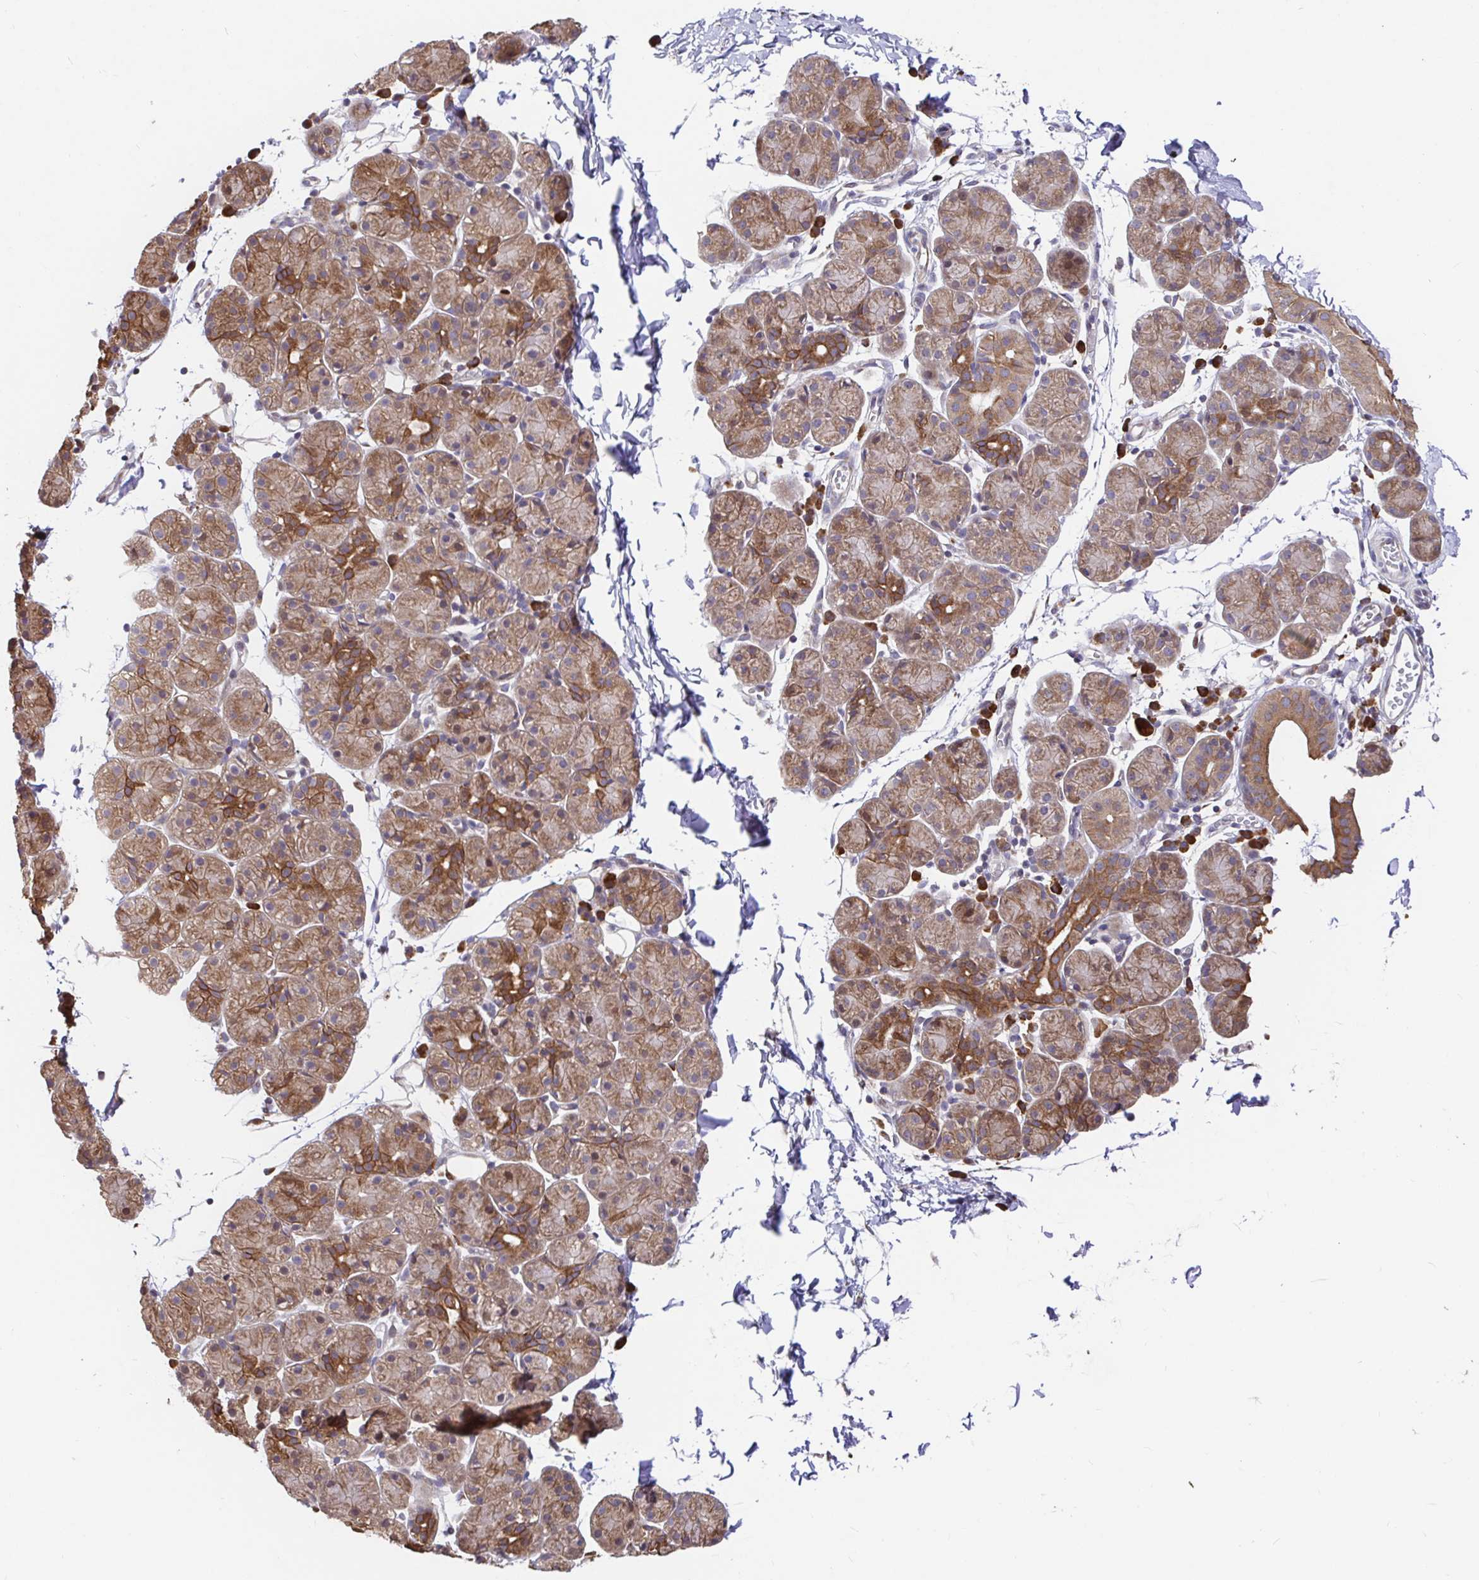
{"staining": {"intensity": "moderate", "quantity": ">75%", "location": "cytoplasmic/membranous"}, "tissue": "salivary gland", "cell_type": "Glandular cells", "image_type": "normal", "snomed": [{"axis": "morphology", "description": "Normal tissue, NOS"}, {"axis": "morphology", "description": "Inflammation, NOS"}, {"axis": "topography", "description": "Lymph node"}, {"axis": "topography", "description": "Salivary gland"}], "caption": "Salivary gland stained with IHC demonstrates moderate cytoplasmic/membranous staining in about >75% of glandular cells.", "gene": "ELP1", "patient": {"sex": "male", "age": 3}}